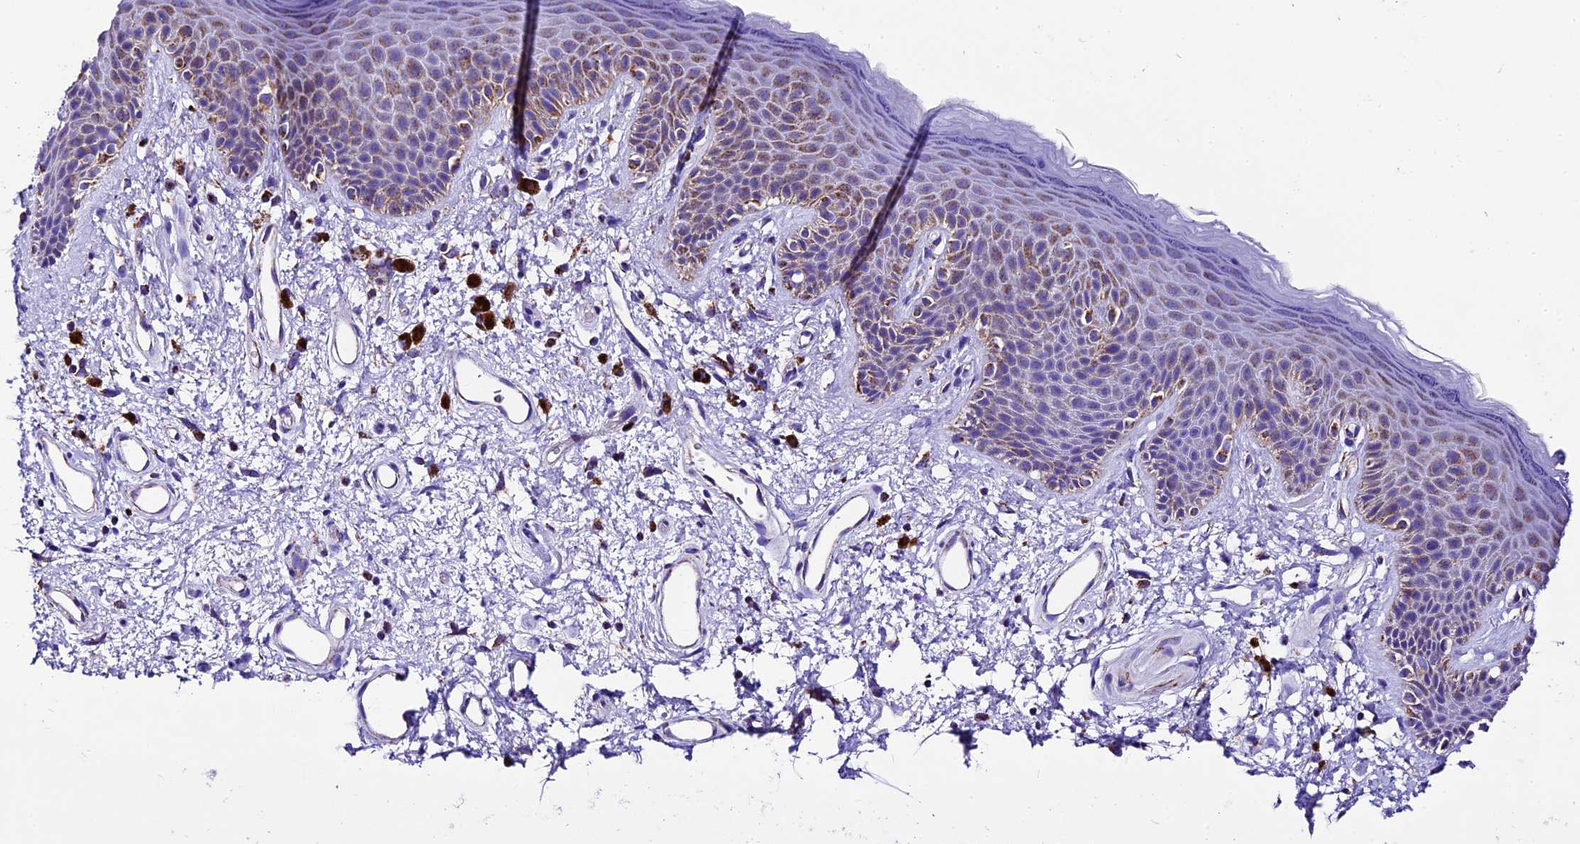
{"staining": {"intensity": "strong", "quantity": "25%-75%", "location": "cytoplasmic/membranous"}, "tissue": "skin", "cell_type": "Epidermal cells", "image_type": "normal", "snomed": [{"axis": "morphology", "description": "Normal tissue, NOS"}, {"axis": "topography", "description": "Anal"}], "caption": "Brown immunohistochemical staining in unremarkable human skin exhibits strong cytoplasmic/membranous expression in about 25%-75% of epidermal cells.", "gene": "DCAF5", "patient": {"sex": "female", "age": 46}}